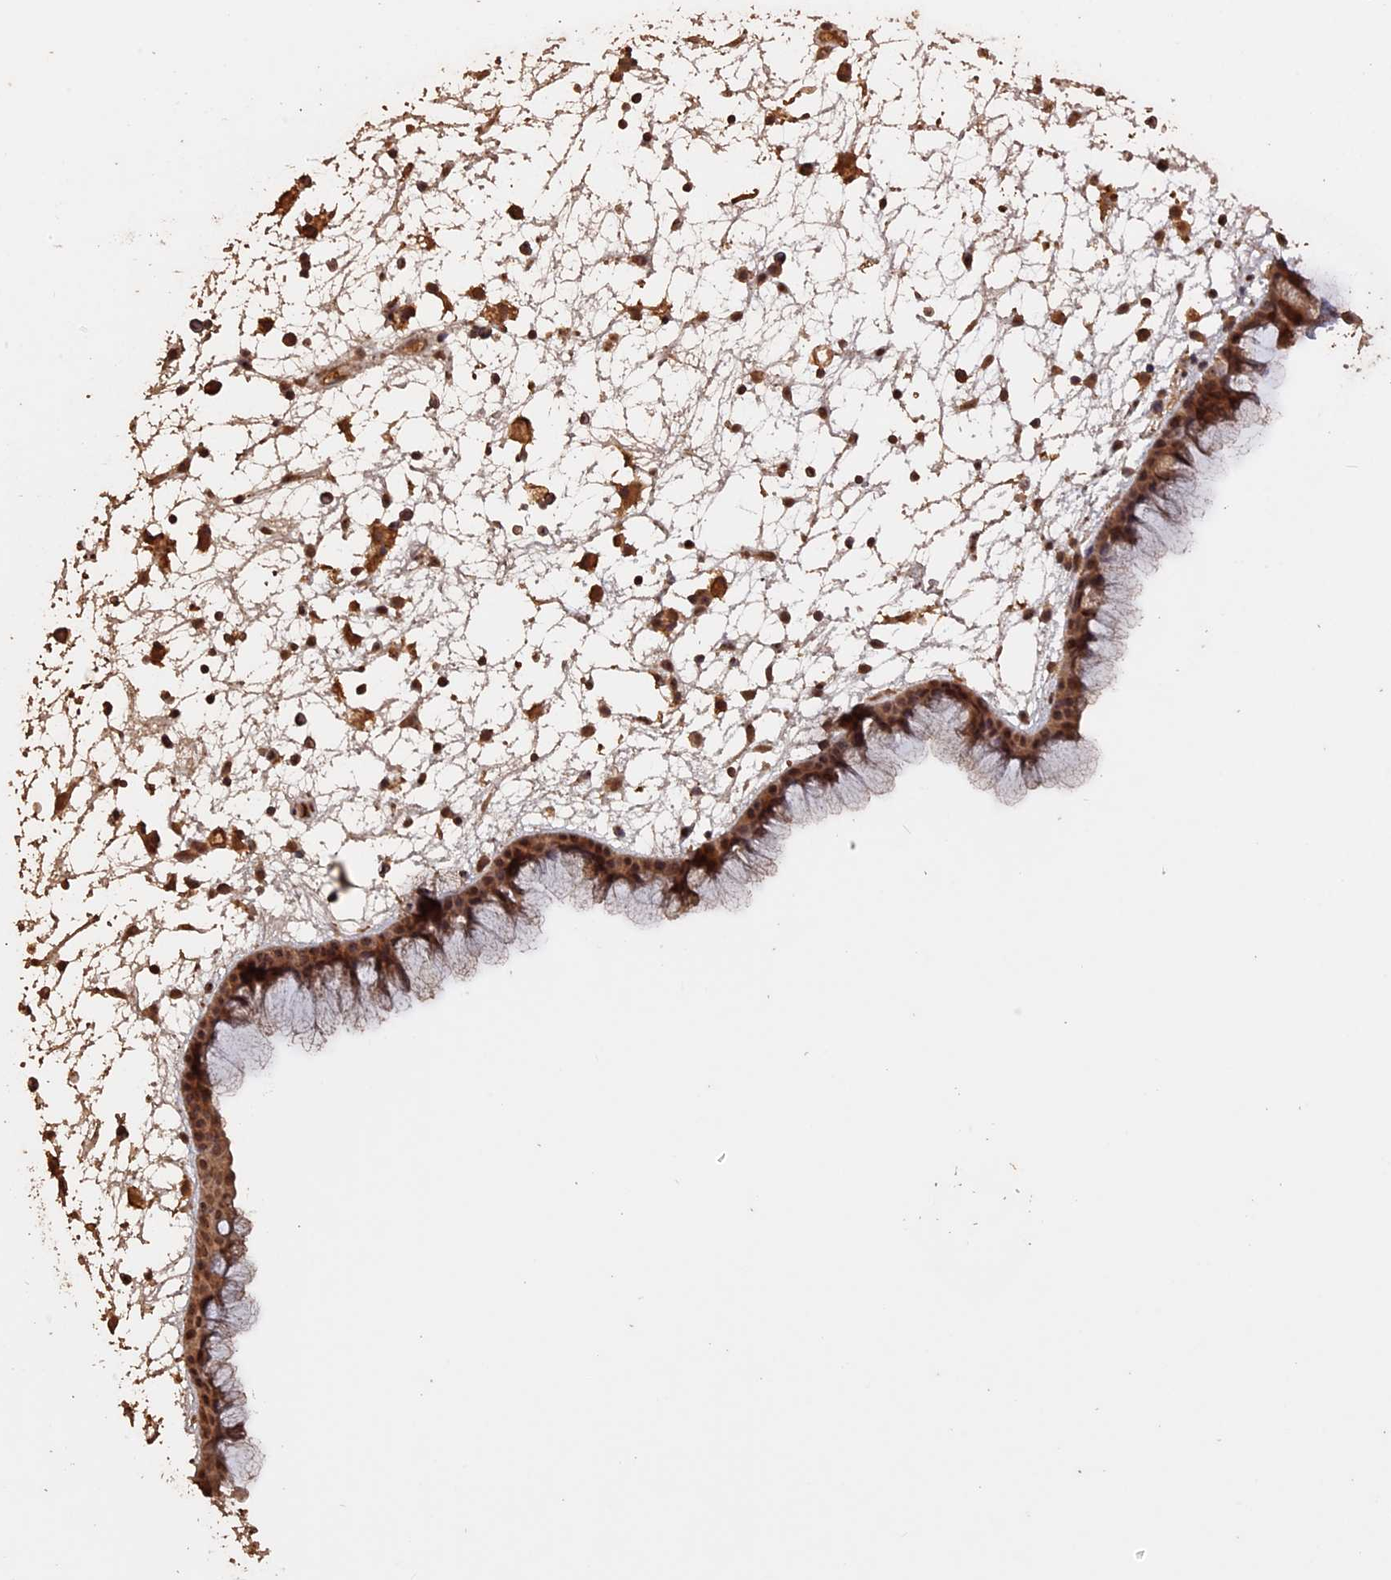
{"staining": {"intensity": "moderate", "quantity": ">75%", "location": "cytoplasmic/membranous,nuclear"}, "tissue": "nasopharynx", "cell_type": "Respiratory epithelial cells", "image_type": "normal", "snomed": [{"axis": "morphology", "description": "Normal tissue, NOS"}, {"axis": "morphology", "description": "Inflammation, NOS"}, {"axis": "morphology", "description": "Malignant melanoma, Metastatic site"}, {"axis": "topography", "description": "Nasopharynx"}], "caption": "Immunohistochemistry histopathology image of benign human nasopharynx stained for a protein (brown), which demonstrates medium levels of moderate cytoplasmic/membranous,nuclear staining in about >75% of respiratory epithelial cells.", "gene": "HUNK", "patient": {"sex": "male", "age": 70}}